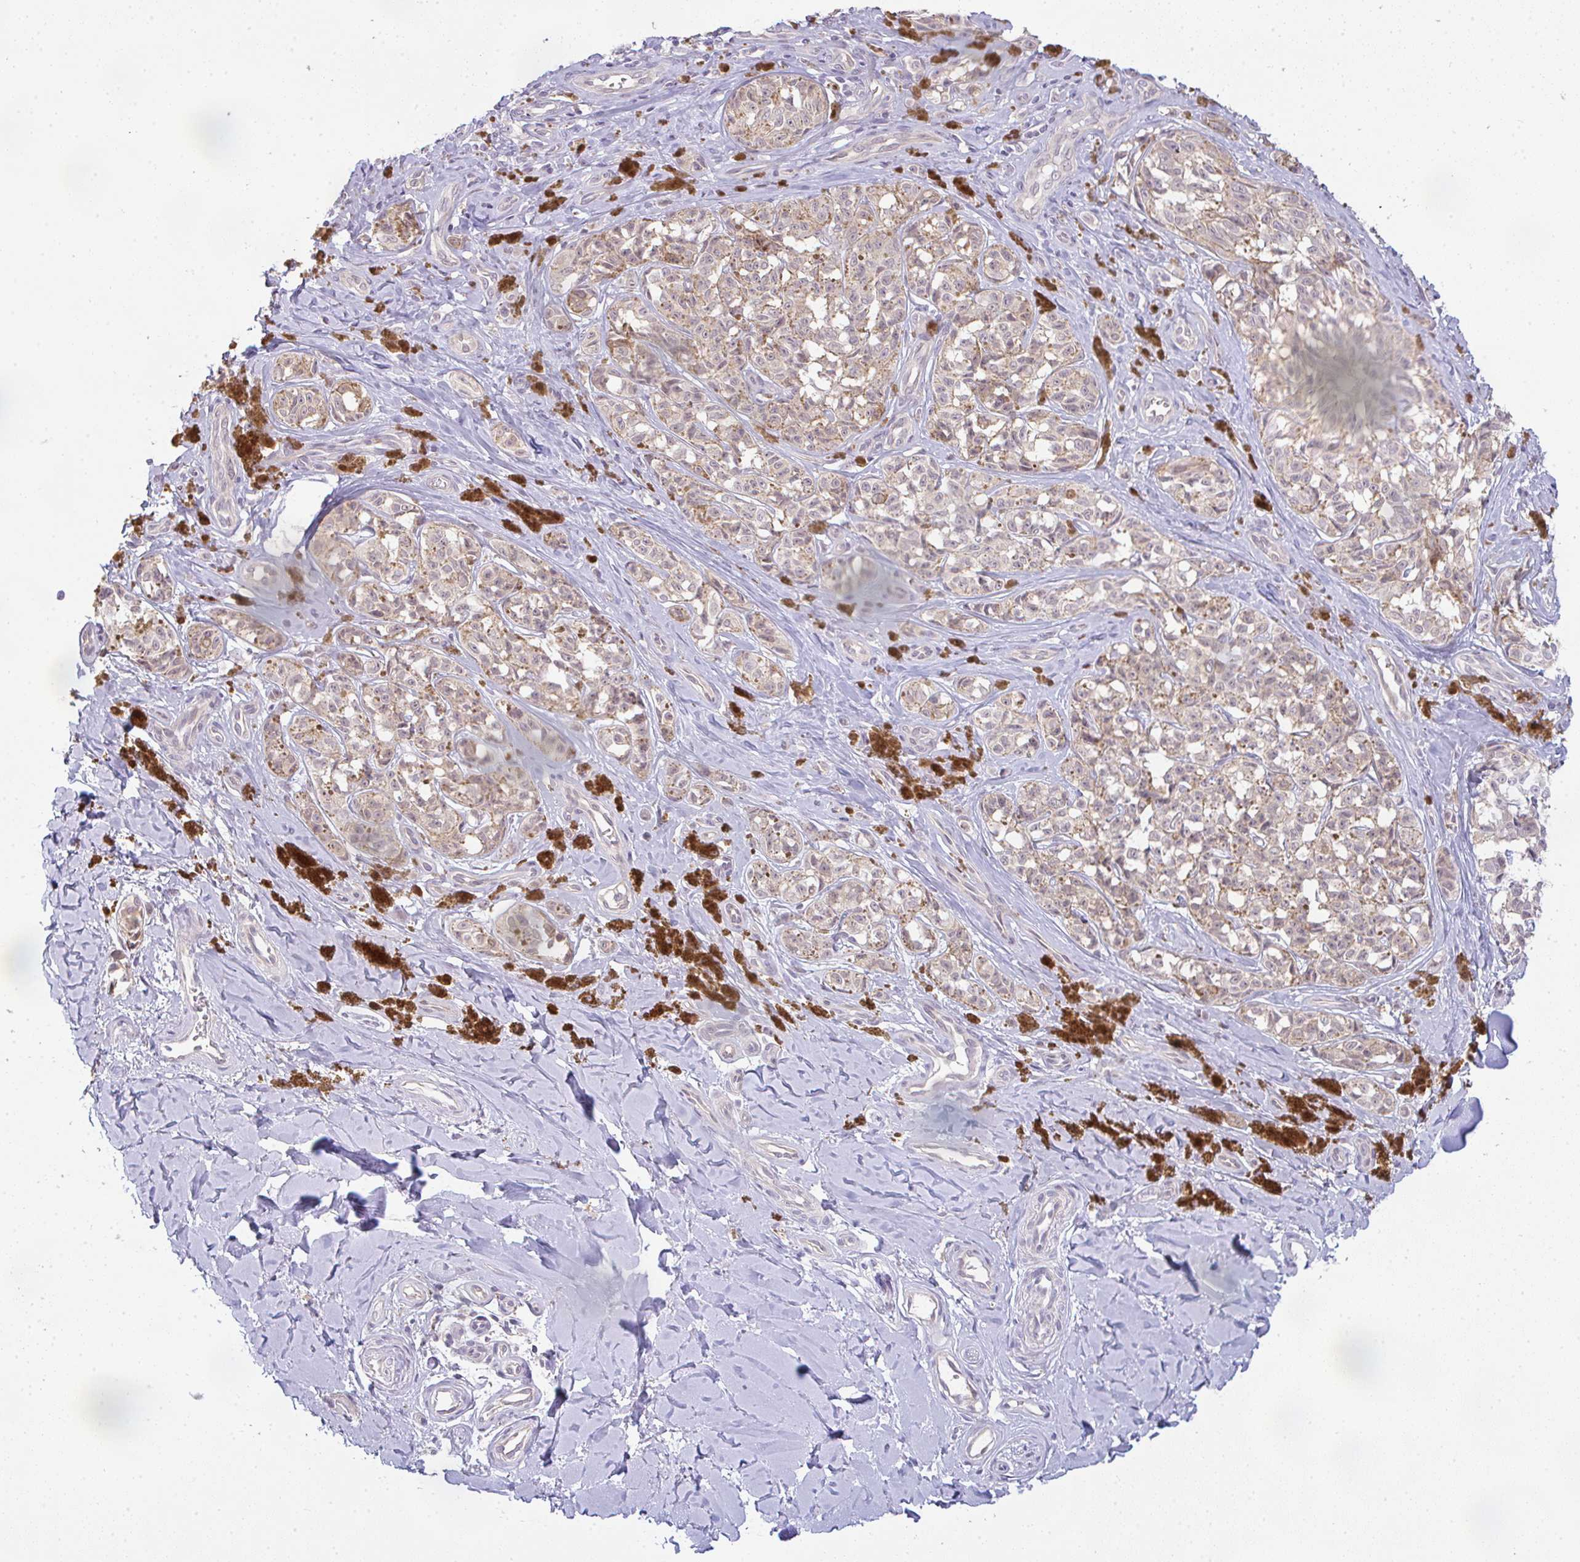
{"staining": {"intensity": "negative", "quantity": "none", "location": "none"}, "tissue": "melanoma", "cell_type": "Tumor cells", "image_type": "cancer", "snomed": [{"axis": "morphology", "description": "Malignant melanoma, NOS"}, {"axis": "topography", "description": "Skin"}], "caption": "DAB (3,3'-diaminobenzidine) immunohistochemical staining of human melanoma shows no significant expression in tumor cells. (Immunohistochemistry, brightfield microscopy, high magnification).", "gene": "CSE1L", "patient": {"sex": "female", "age": 65}}